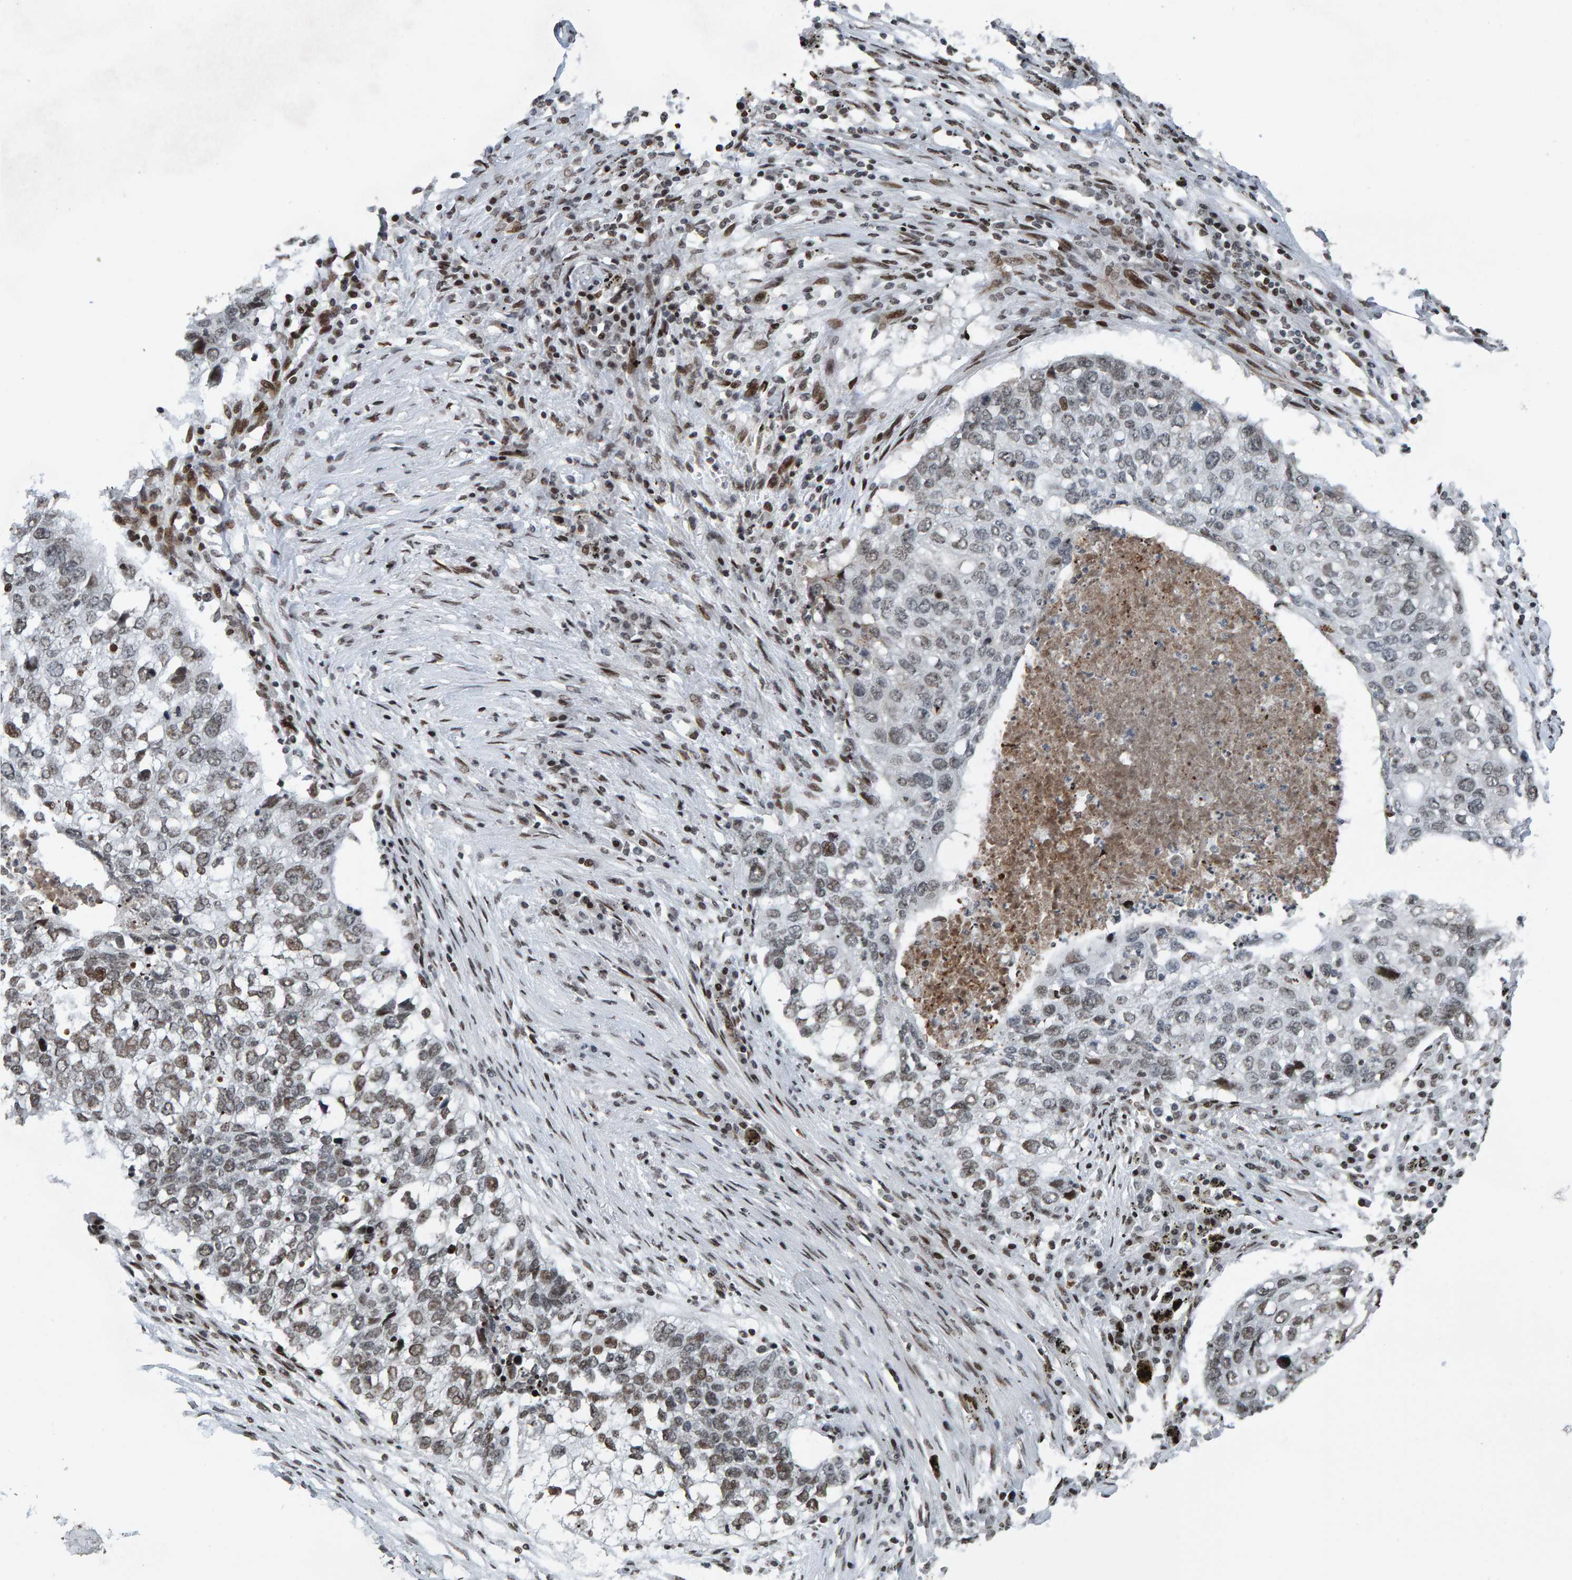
{"staining": {"intensity": "weak", "quantity": "25%-75%", "location": "nuclear"}, "tissue": "lung cancer", "cell_type": "Tumor cells", "image_type": "cancer", "snomed": [{"axis": "morphology", "description": "Squamous cell carcinoma, NOS"}, {"axis": "topography", "description": "Lung"}], "caption": "Protein expression analysis of human lung cancer (squamous cell carcinoma) reveals weak nuclear expression in about 25%-75% of tumor cells.", "gene": "ZNF366", "patient": {"sex": "female", "age": 63}}